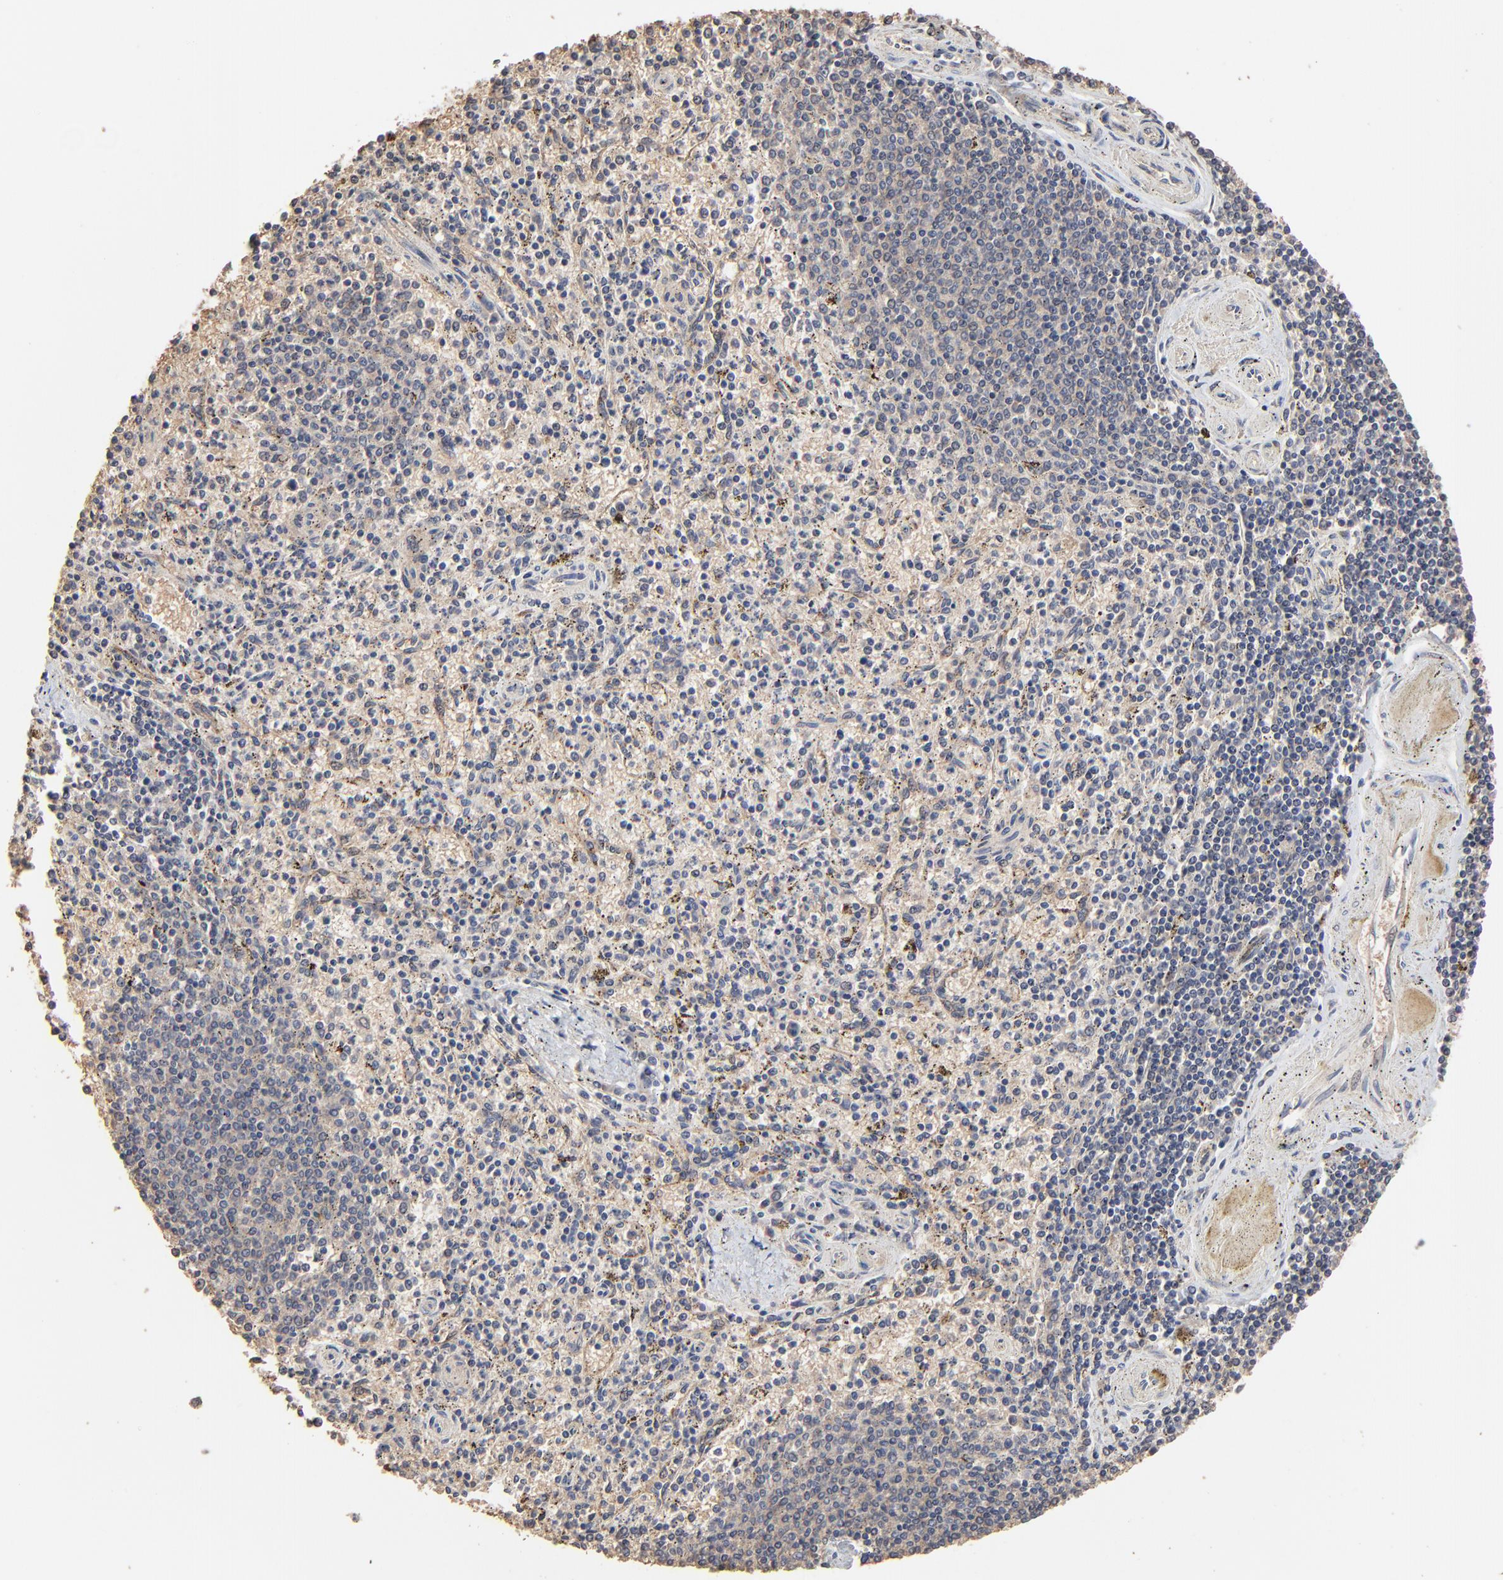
{"staining": {"intensity": "weak", "quantity": "25%-75%", "location": "cytoplasmic/membranous"}, "tissue": "spleen", "cell_type": "Cells in red pulp", "image_type": "normal", "snomed": [{"axis": "morphology", "description": "Normal tissue, NOS"}, {"axis": "topography", "description": "Spleen"}], "caption": "Immunohistochemistry (IHC) (DAB (3,3'-diaminobenzidine)) staining of unremarkable spleen reveals weak cytoplasmic/membranous protein staining in approximately 25%-75% of cells in red pulp. The protein is stained brown, and the nuclei are stained in blue (DAB (3,3'-diaminobenzidine) IHC with brightfield microscopy, high magnification).", "gene": "FANCB", "patient": {"sex": "male", "age": 72}}